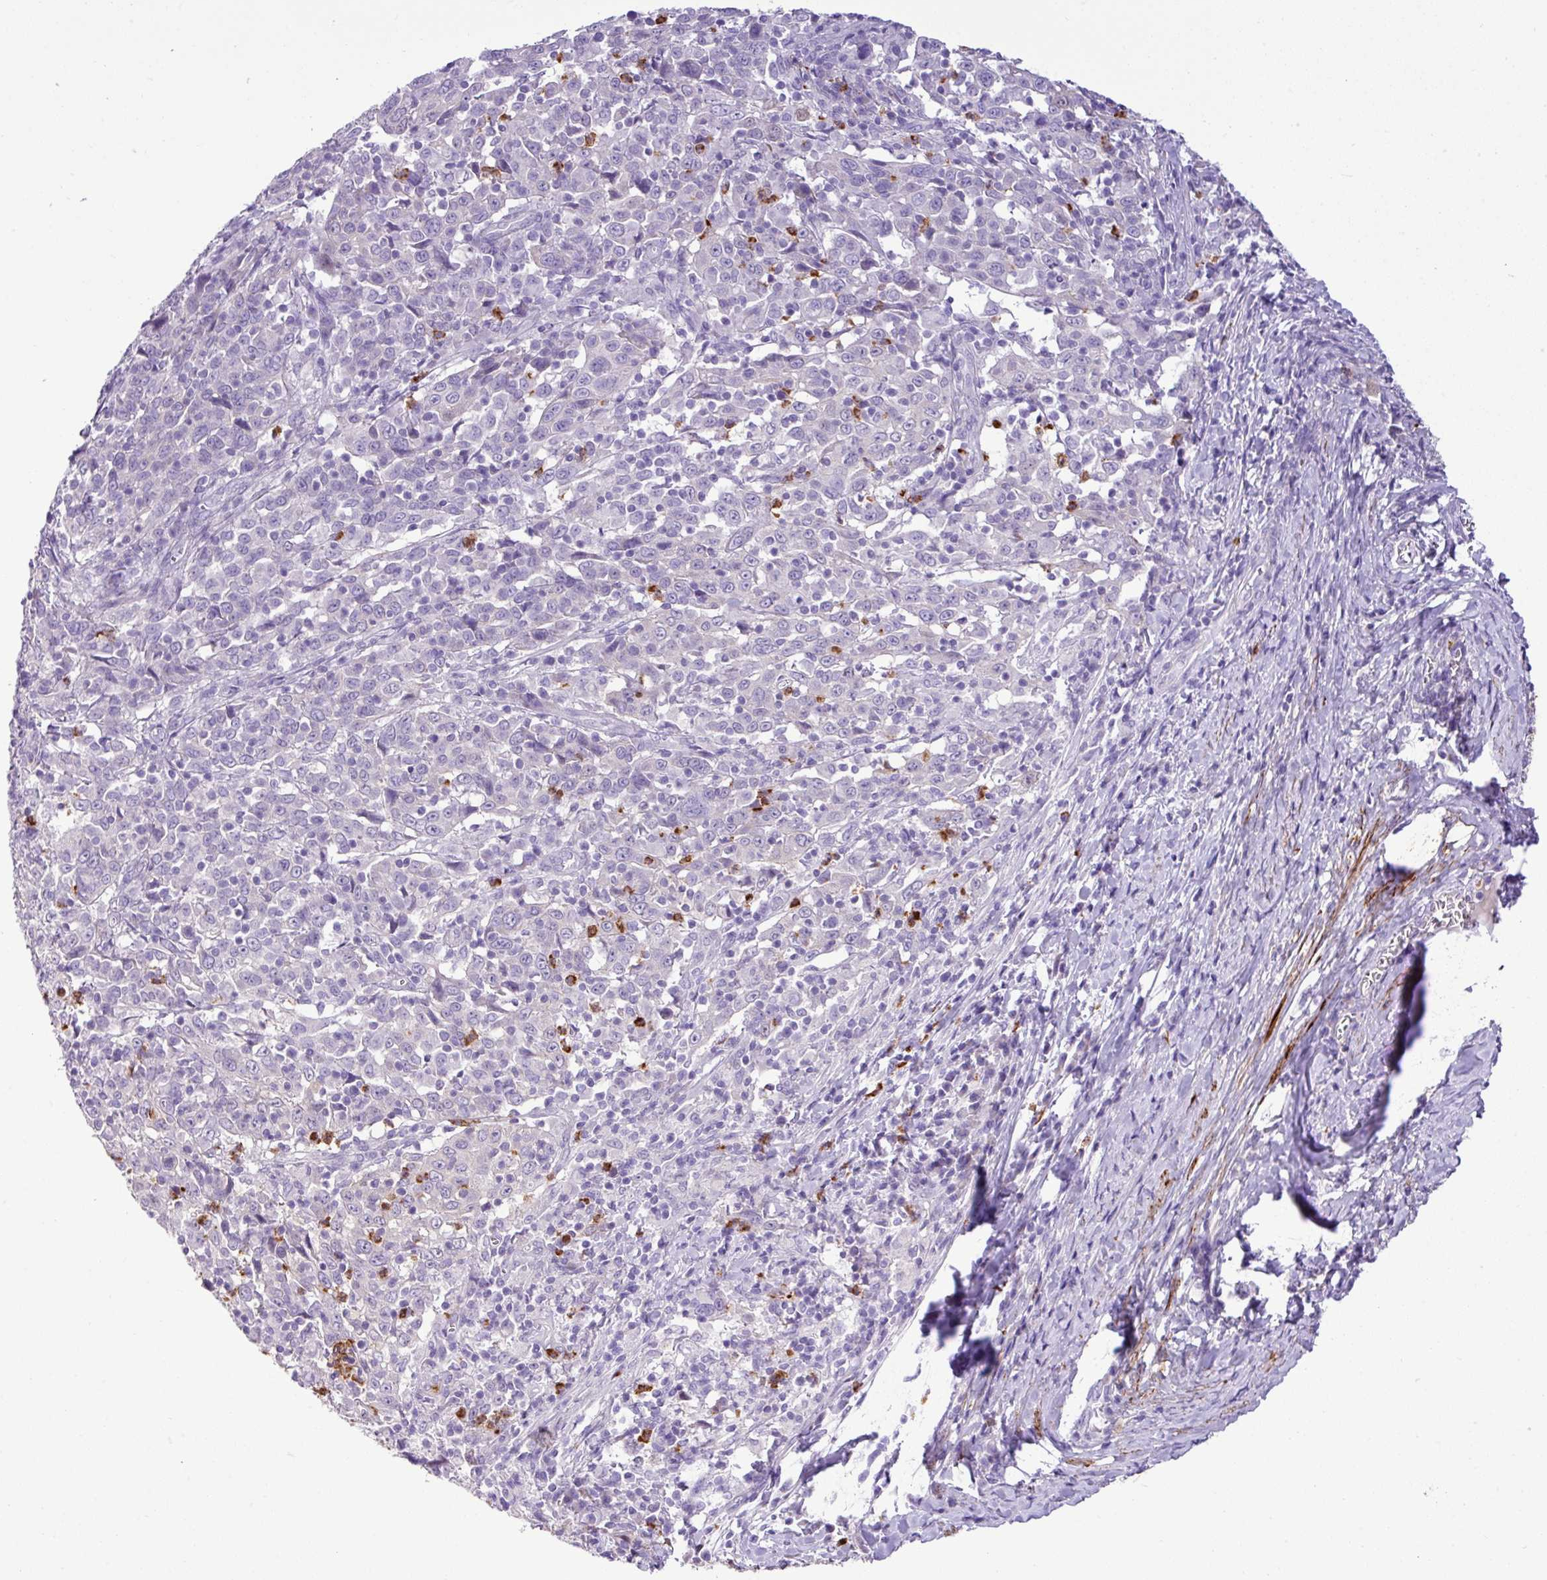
{"staining": {"intensity": "negative", "quantity": "none", "location": "none"}, "tissue": "cervical cancer", "cell_type": "Tumor cells", "image_type": "cancer", "snomed": [{"axis": "morphology", "description": "Squamous cell carcinoma, NOS"}, {"axis": "topography", "description": "Cervix"}], "caption": "Tumor cells are negative for brown protein staining in squamous cell carcinoma (cervical).", "gene": "ZSCAN5A", "patient": {"sex": "female", "age": 46}}